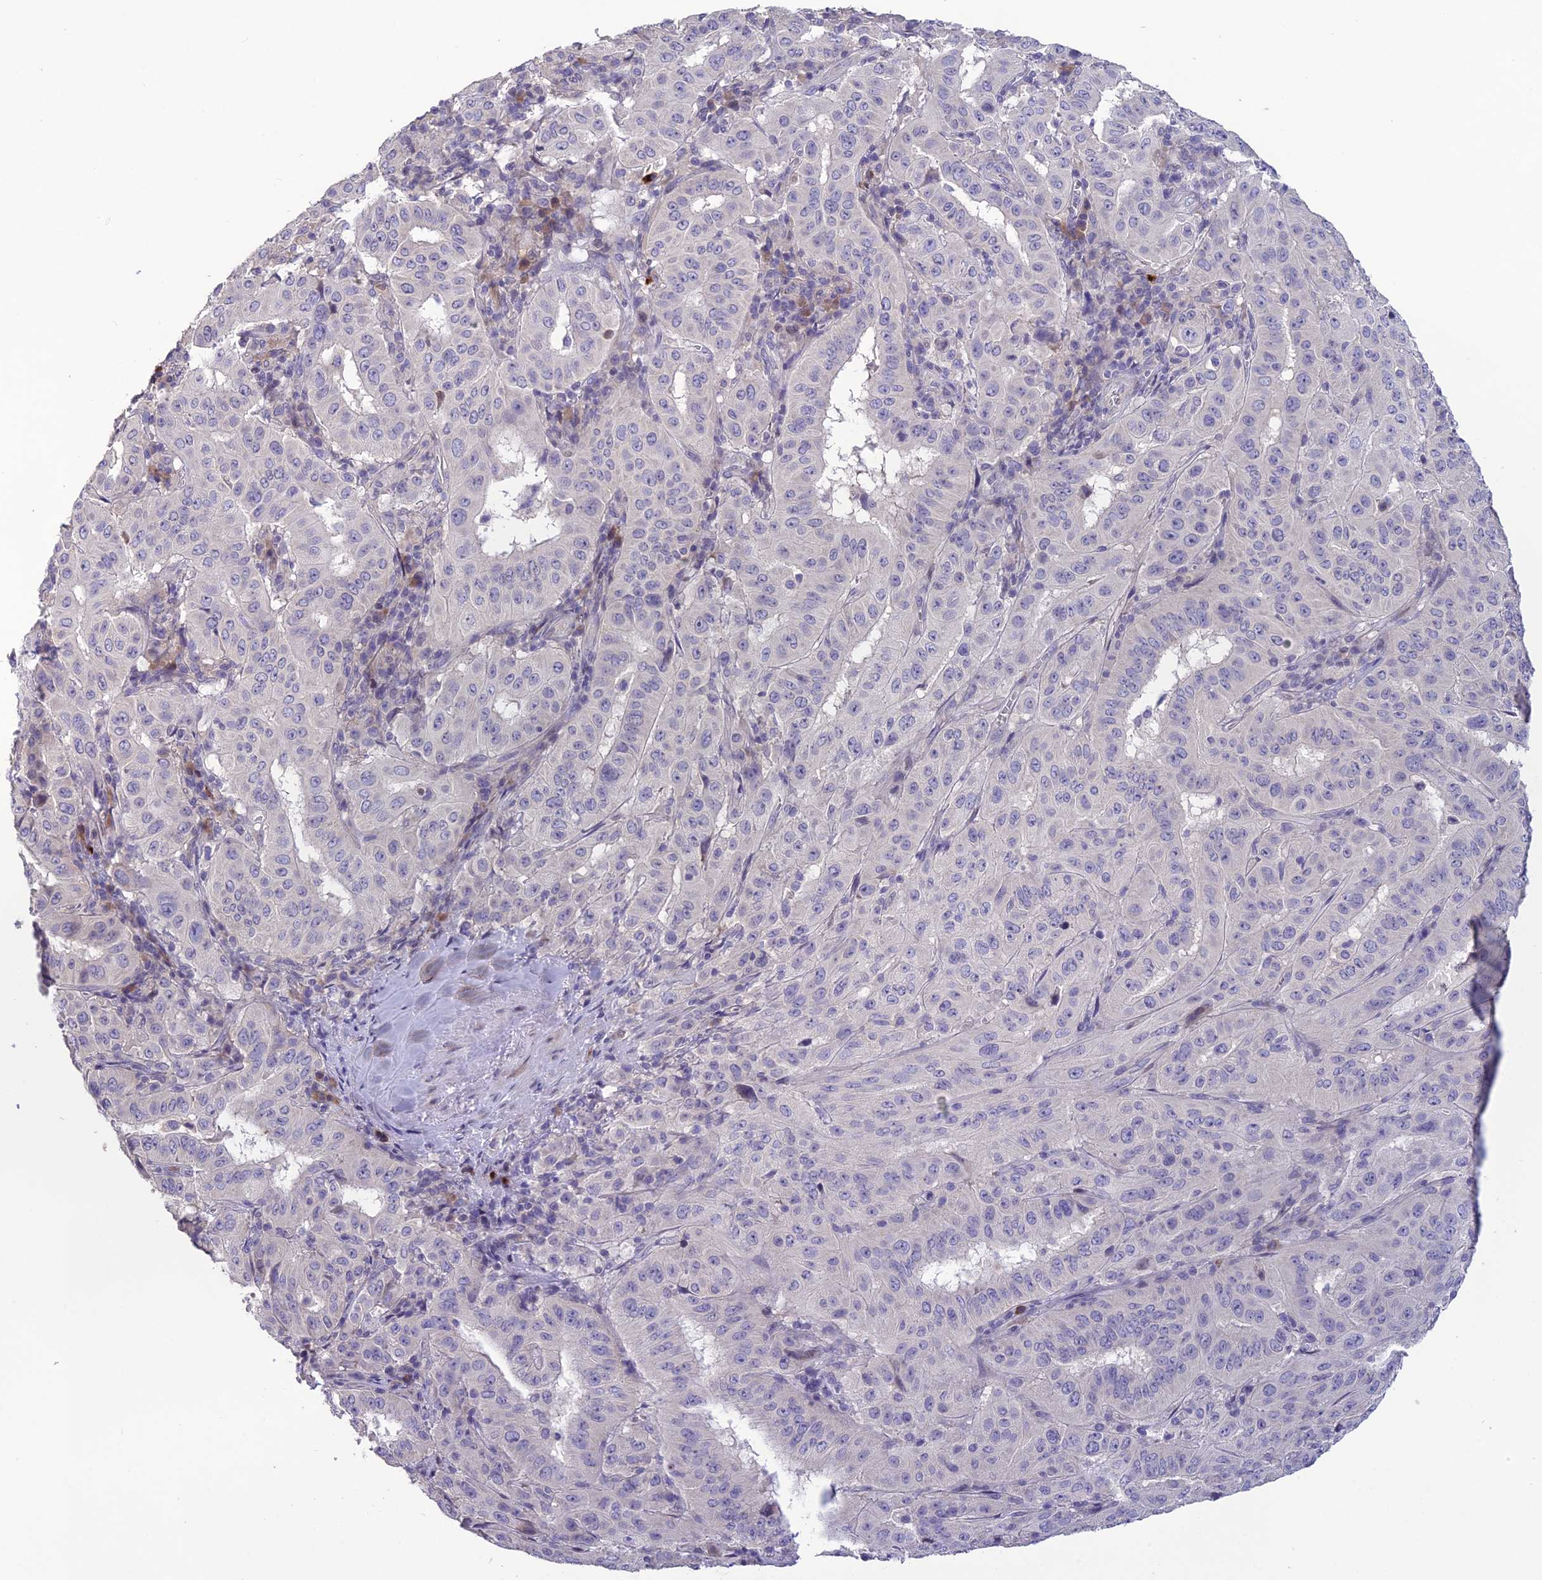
{"staining": {"intensity": "negative", "quantity": "none", "location": "none"}, "tissue": "pancreatic cancer", "cell_type": "Tumor cells", "image_type": "cancer", "snomed": [{"axis": "morphology", "description": "Adenocarcinoma, NOS"}, {"axis": "topography", "description": "Pancreas"}], "caption": "Image shows no protein staining in tumor cells of pancreatic adenocarcinoma tissue. (Immunohistochemistry (ihc), brightfield microscopy, high magnification).", "gene": "TMEM134", "patient": {"sex": "male", "age": 63}}